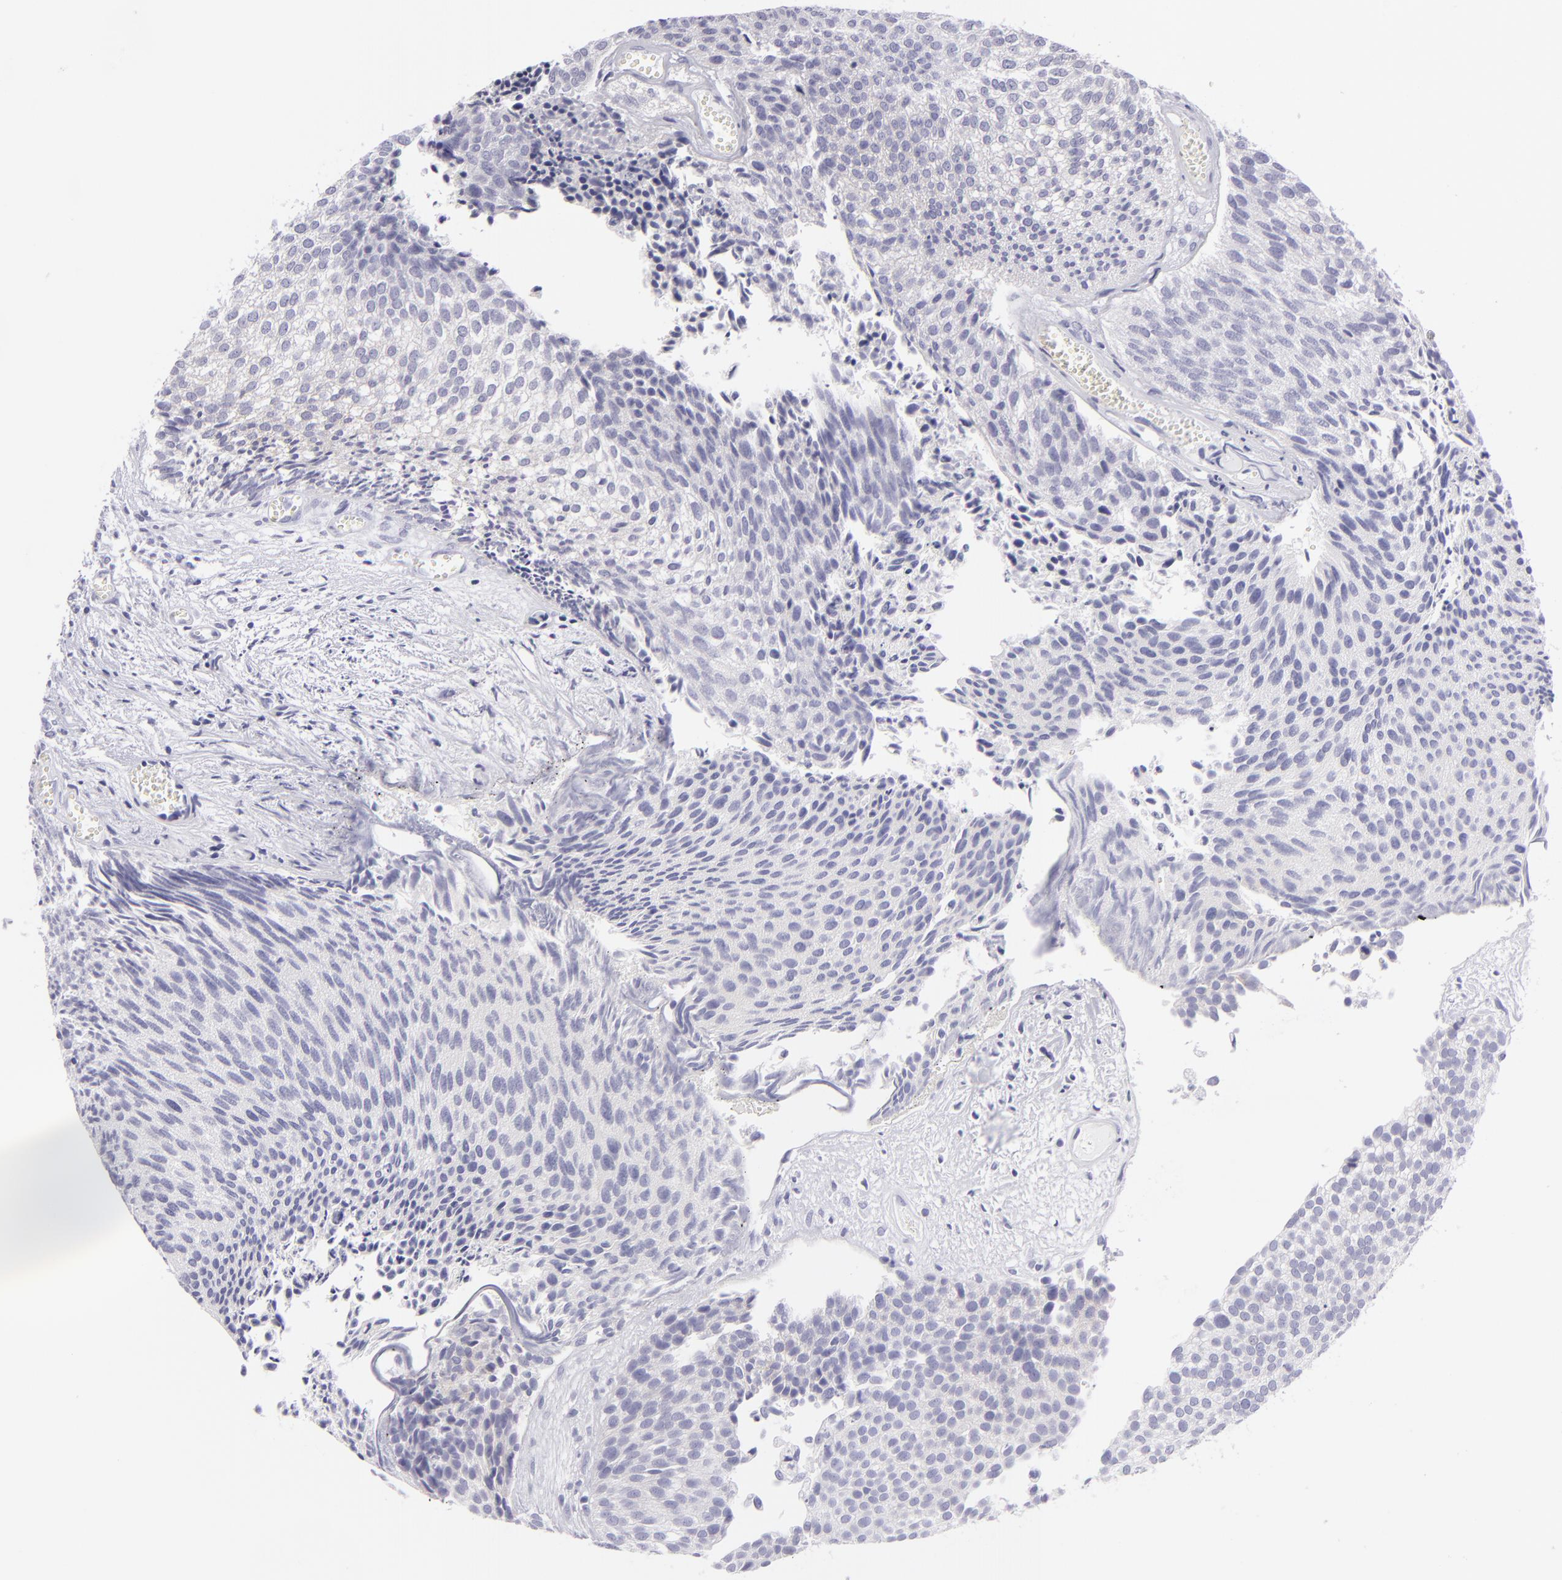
{"staining": {"intensity": "negative", "quantity": "none", "location": "none"}, "tissue": "urothelial cancer", "cell_type": "Tumor cells", "image_type": "cancer", "snomed": [{"axis": "morphology", "description": "Urothelial carcinoma, Low grade"}, {"axis": "topography", "description": "Urinary bladder"}], "caption": "Tumor cells are negative for brown protein staining in urothelial carcinoma (low-grade).", "gene": "DLG4", "patient": {"sex": "male", "age": 84}}